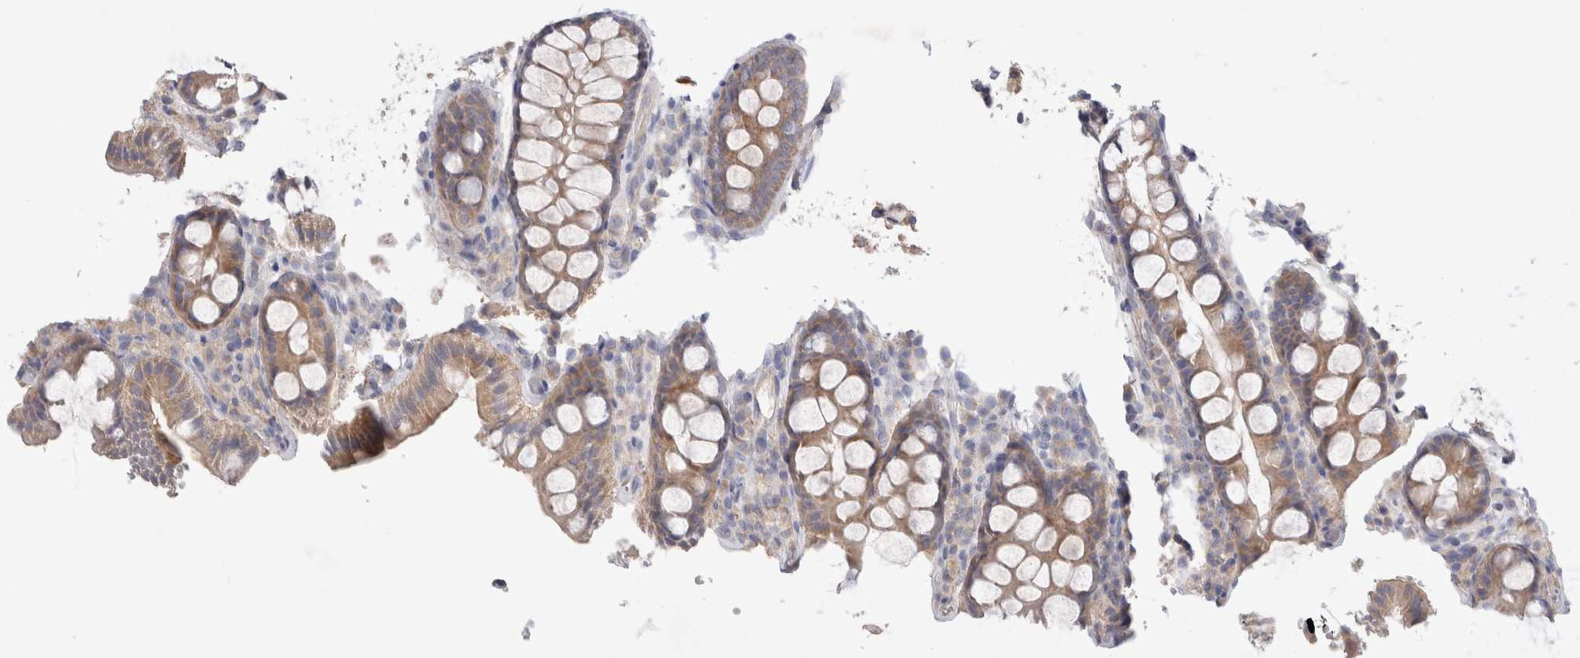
{"staining": {"intensity": "weak", "quantity": "25%-75%", "location": "cytoplasmic/membranous"}, "tissue": "colon", "cell_type": "Endothelial cells", "image_type": "normal", "snomed": [{"axis": "morphology", "description": "Normal tissue, NOS"}, {"axis": "topography", "description": "Colon"}, {"axis": "topography", "description": "Peripheral nerve tissue"}], "caption": "Immunohistochemical staining of normal human colon reveals low levels of weak cytoplasmic/membranous expression in about 25%-75% of endothelial cells.", "gene": "IFT74", "patient": {"sex": "female", "age": 61}}